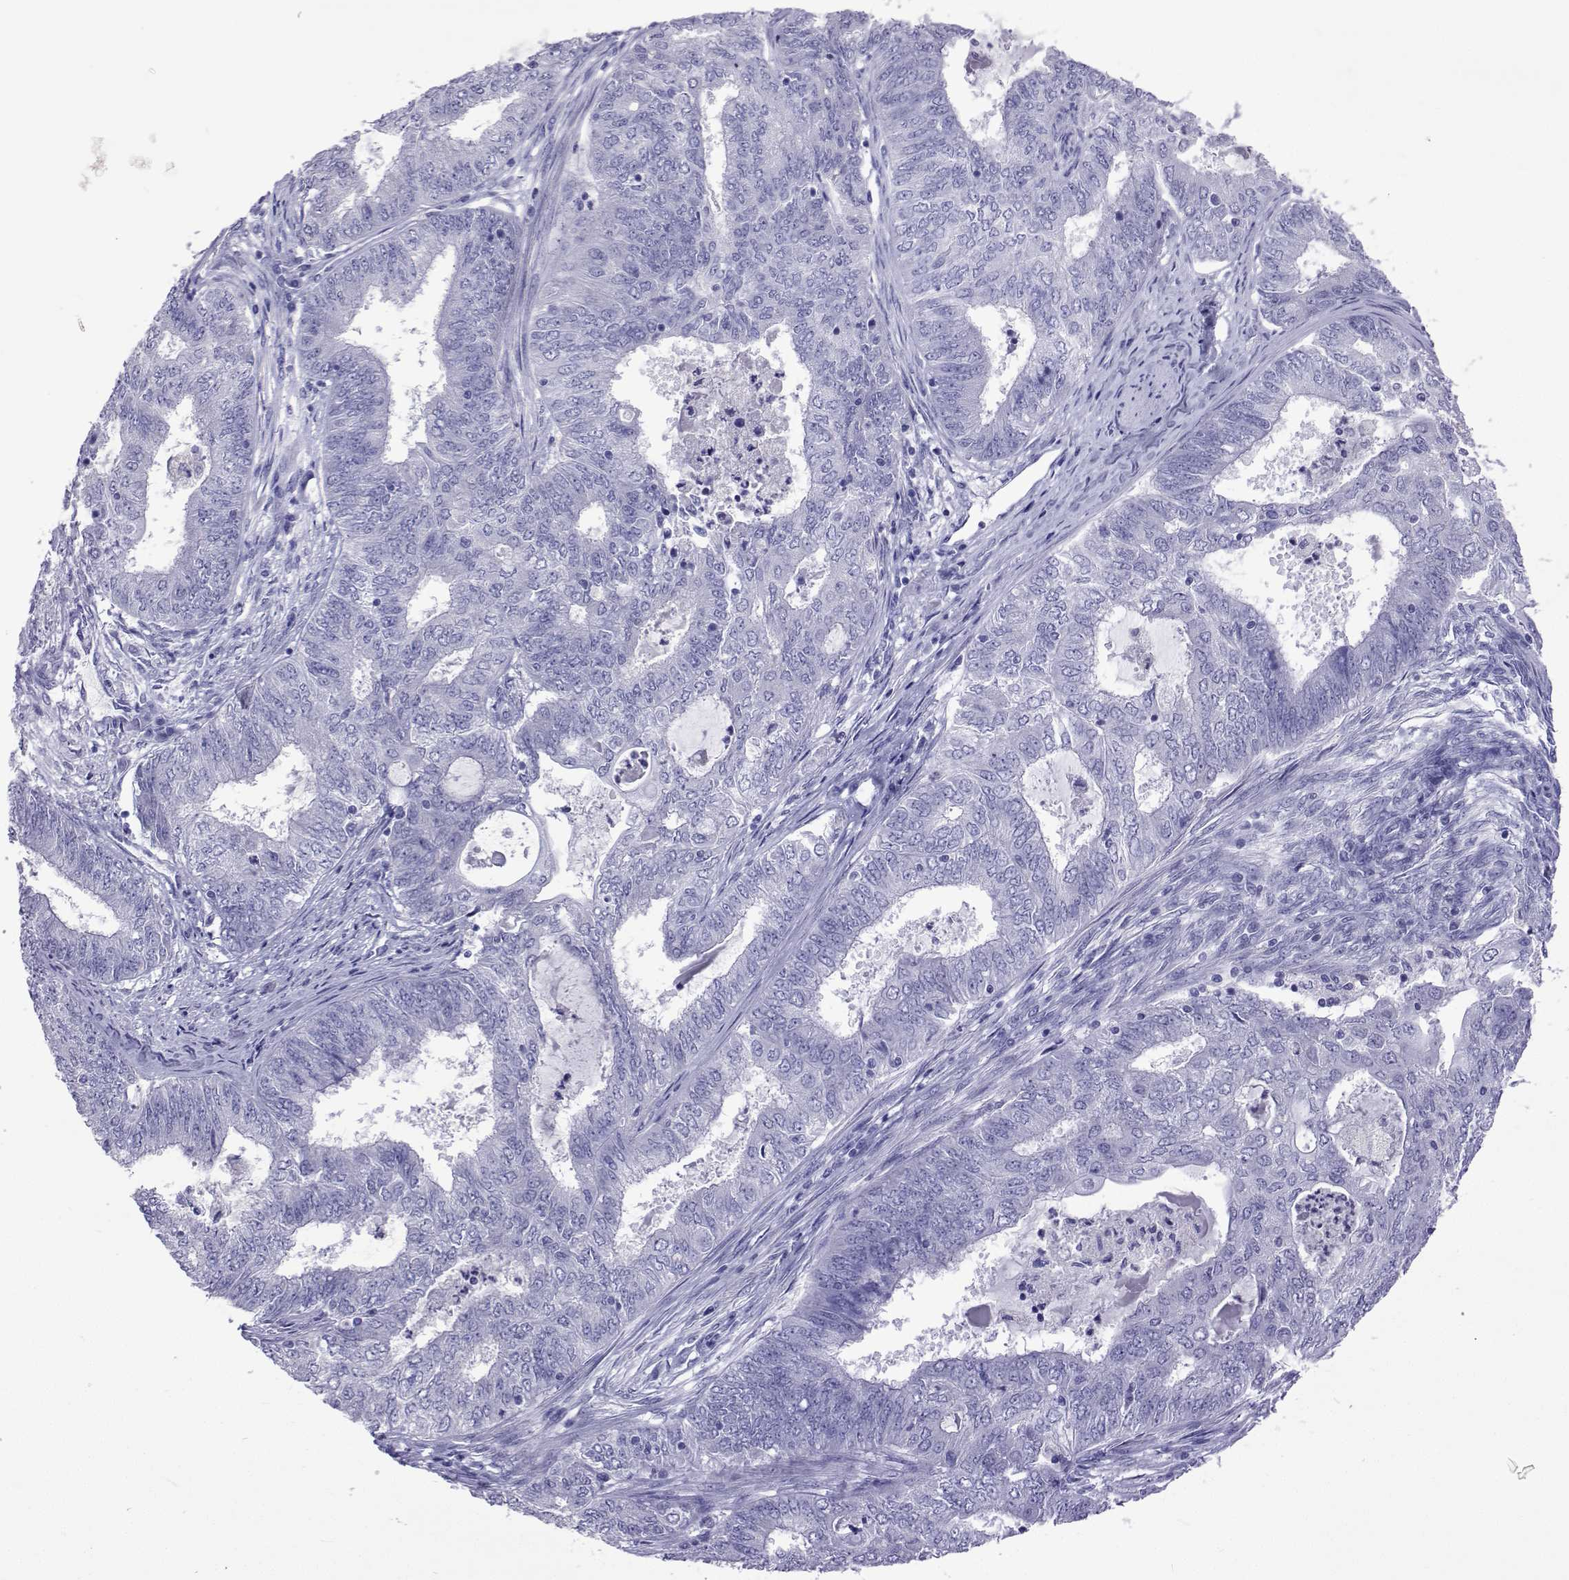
{"staining": {"intensity": "negative", "quantity": "none", "location": "none"}, "tissue": "endometrial cancer", "cell_type": "Tumor cells", "image_type": "cancer", "snomed": [{"axis": "morphology", "description": "Adenocarcinoma, NOS"}, {"axis": "topography", "description": "Endometrium"}], "caption": "Human endometrial cancer (adenocarcinoma) stained for a protein using IHC displays no expression in tumor cells.", "gene": "UMODL1", "patient": {"sex": "female", "age": 62}}